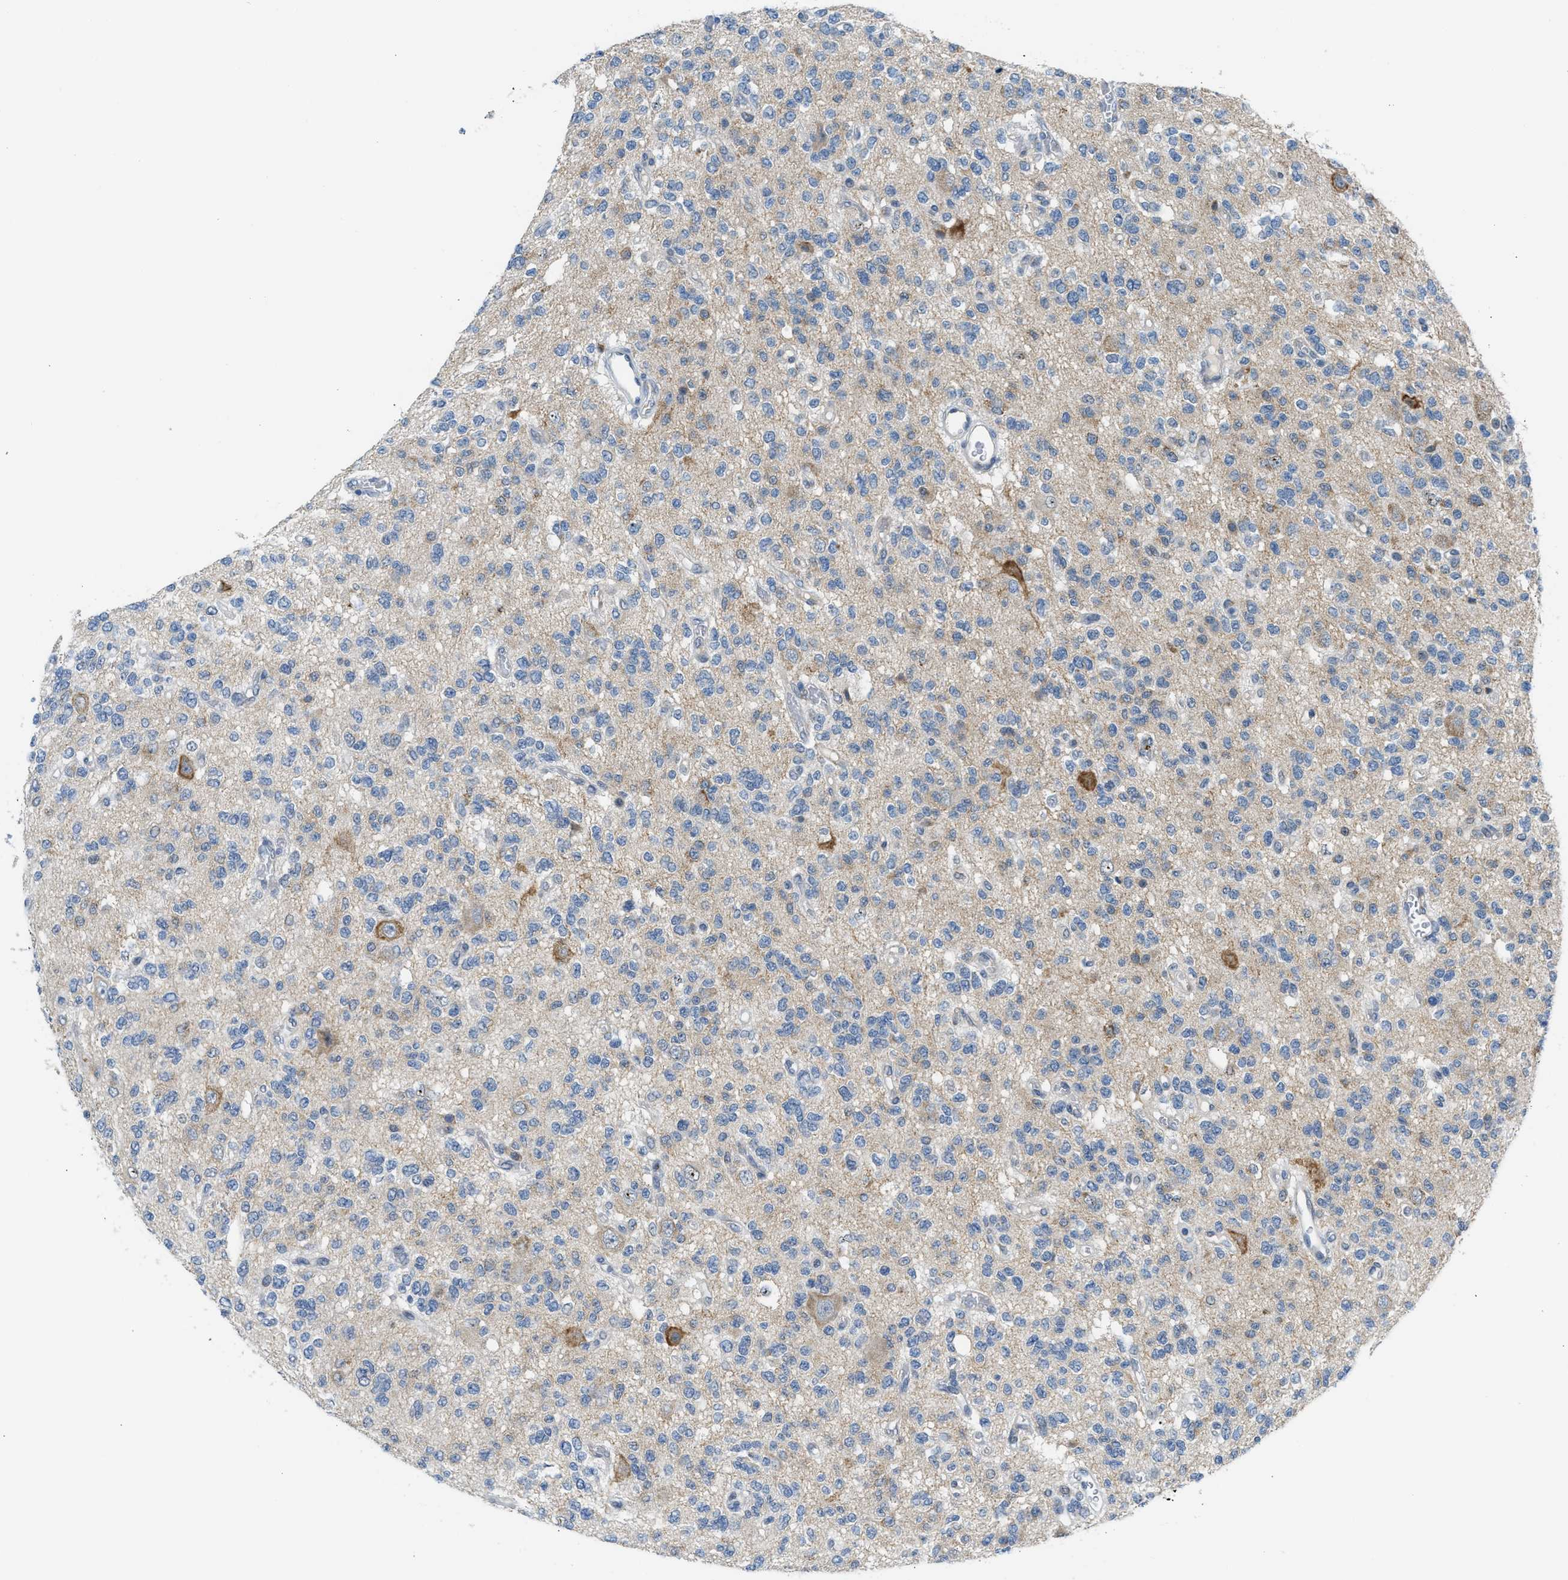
{"staining": {"intensity": "weak", "quantity": "<25%", "location": "cytoplasmic/membranous"}, "tissue": "glioma", "cell_type": "Tumor cells", "image_type": "cancer", "snomed": [{"axis": "morphology", "description": "Glioma, malignant, Low grade"}, {"axis": "topography", "description": "Brain"}], "caption": "Photomicrograph shows no significant protein positivity in tumor cells of malignant glioma (low-grade). Brightfield microscopy of immunohistochemistry stained with DAB (brown) and hematoxylin (blue), captured at high magnification.", "gene": "KCNC2", "patient": {"sex": "male", "age": 38}}